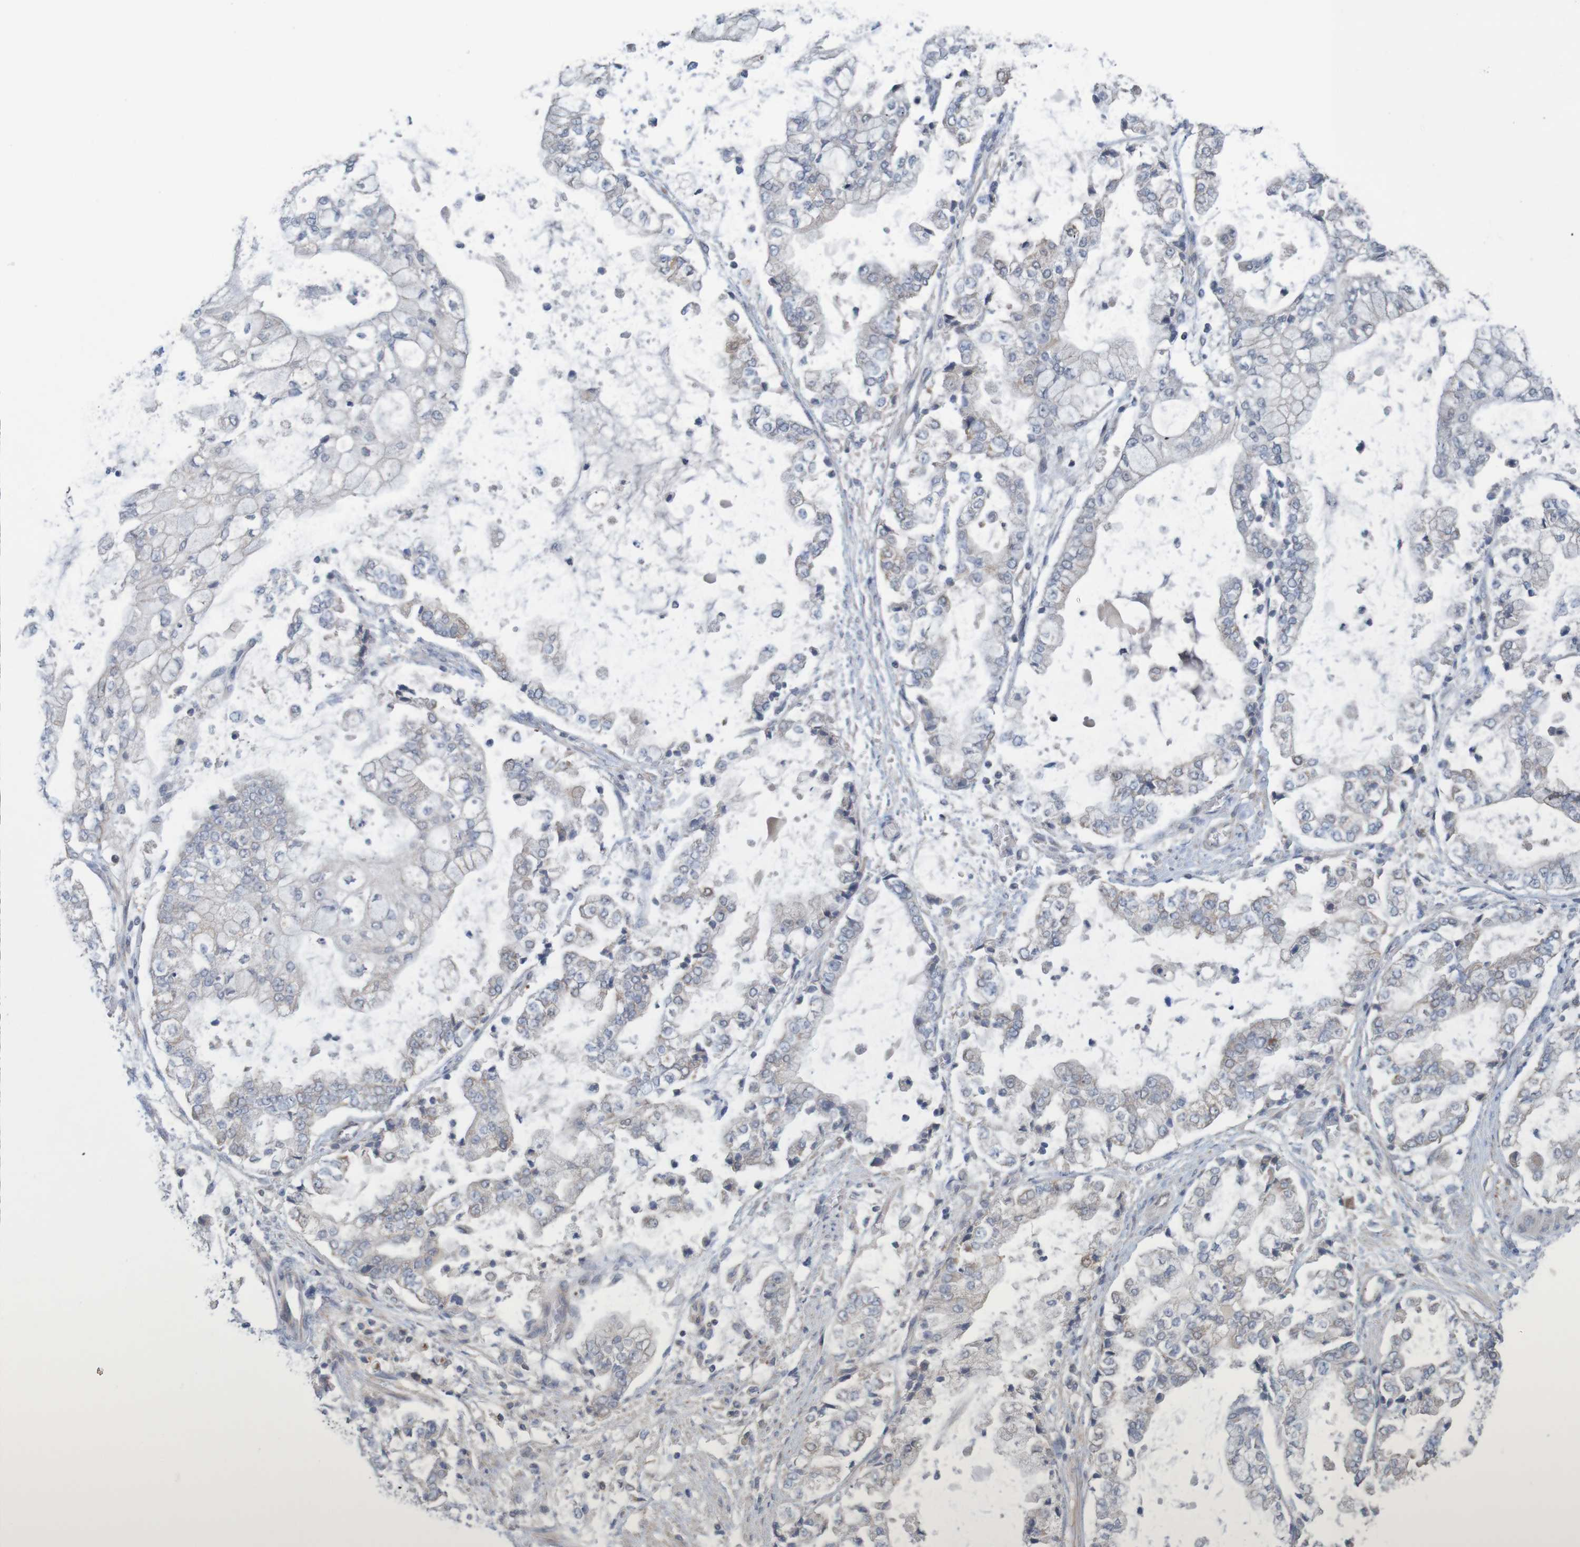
{"staining": {"intensity": "negative", "quantity": "none", "location": "none"}, "tissue": "stomach cancer", "cell_type": "Tumor cells", "image_type": "cancer", "snomed": [{"axis": "morphology", "description": "Adenocarcinoma, NOS"}, {"axis": "topography", "description": "Stomach"}], "caption": "Photomicrograph shows no protein staining in tumor cells of stomach cancer (adenocarcinoma) tissue.", "gene": "ANKK1", "patient": {"sex": "male", "age": 76}}